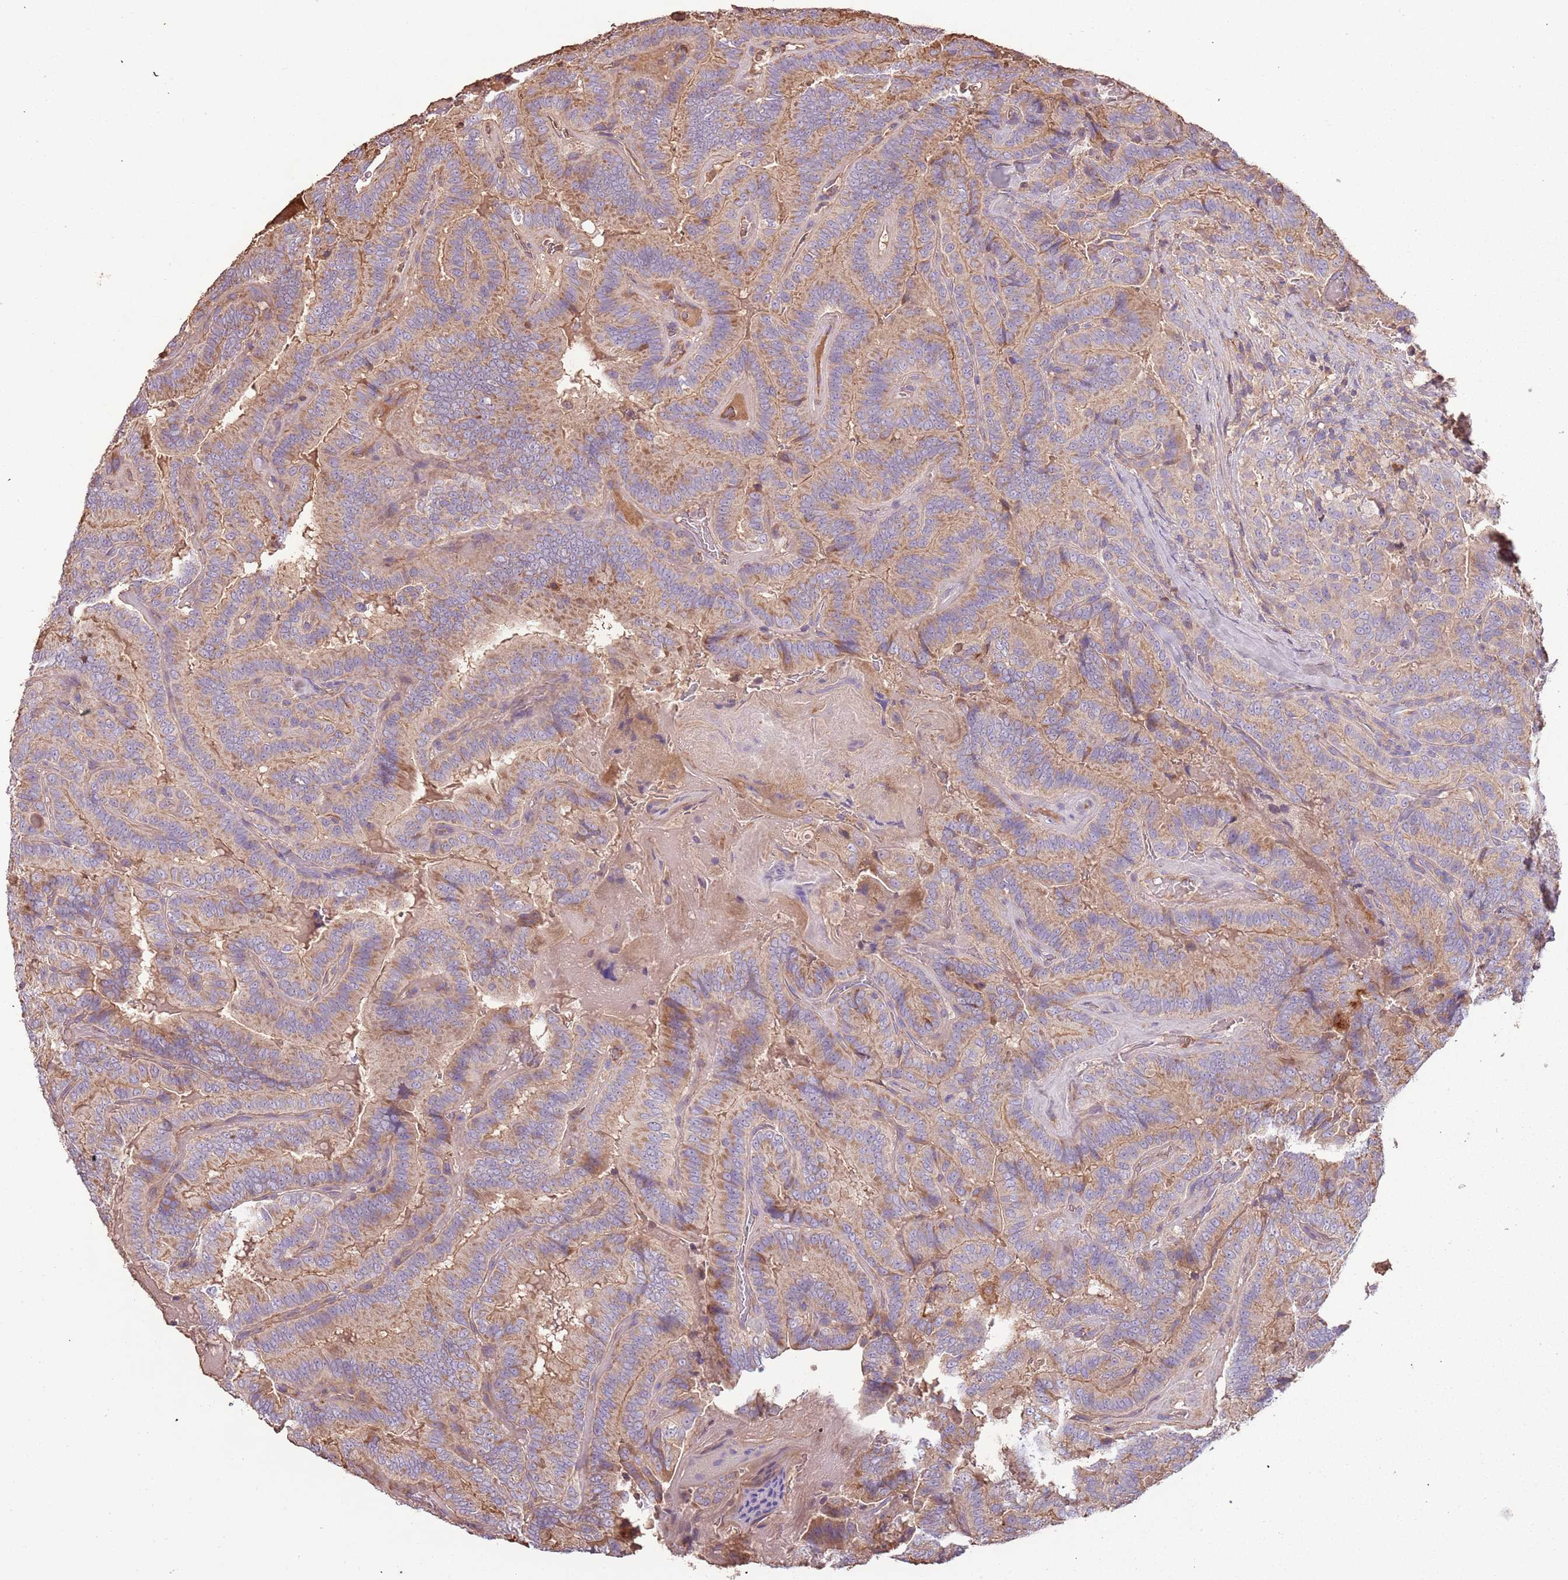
{"staining": {"intensity": "moderate", "quantity": "<25%", "location": "cytoplasmic/membranous"}, "tissue": "thyroid cancer", "cell_type": "Tumor cells", "image_type": "cancer", "snomed": [{"axis": "morphology", "description": "Papillary adenocarcinoma, NOS"}, {"axis": "topography", "description": "Thyroid gland"}], "caption": "Moderate cytoplasmic/membranous positivity is appreciated in about <25% of tumor cells in thyroid cancer.", "gene": "FECH", "patient": {"sex": "male", "age": 61}}